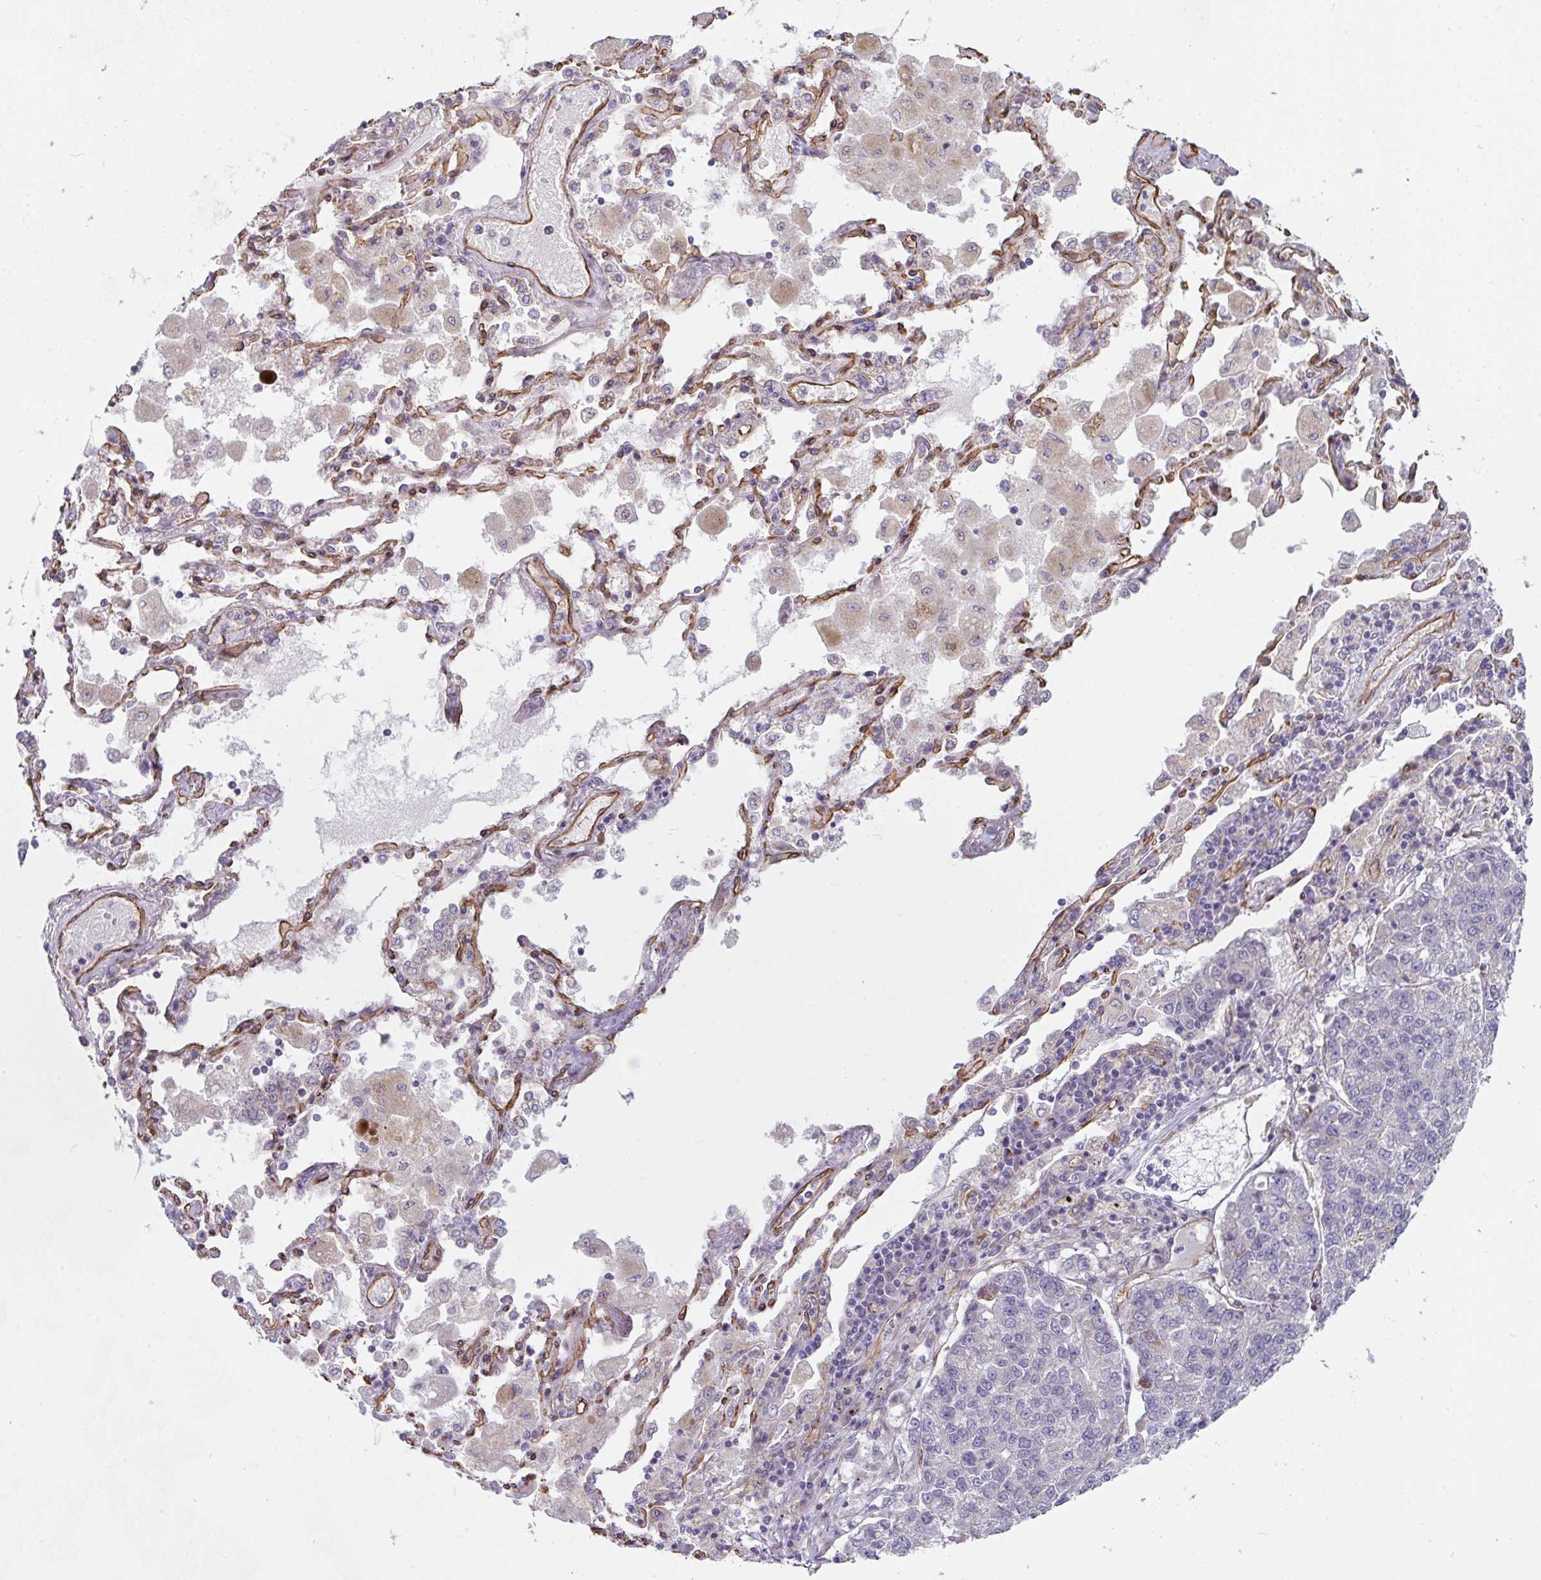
{"staining": {"intensity": "negative", "quantity": "none", "location": "none"}, "tissue": "lung cancer", "cell_type": "Tumor cells", "image_type": "cancer", "snomed": [{"axis": "morphology", "description": "Adenocarcinoma, NOS"}, {"axis": "topography", "description": "Lung"}], "caption": "Immunohistochemistry of adenocarcinoma (lung) exhibits no staining in tumor cells.", "gene": "ANKUB1", "patient": {"sex": "male", "age": 49}}